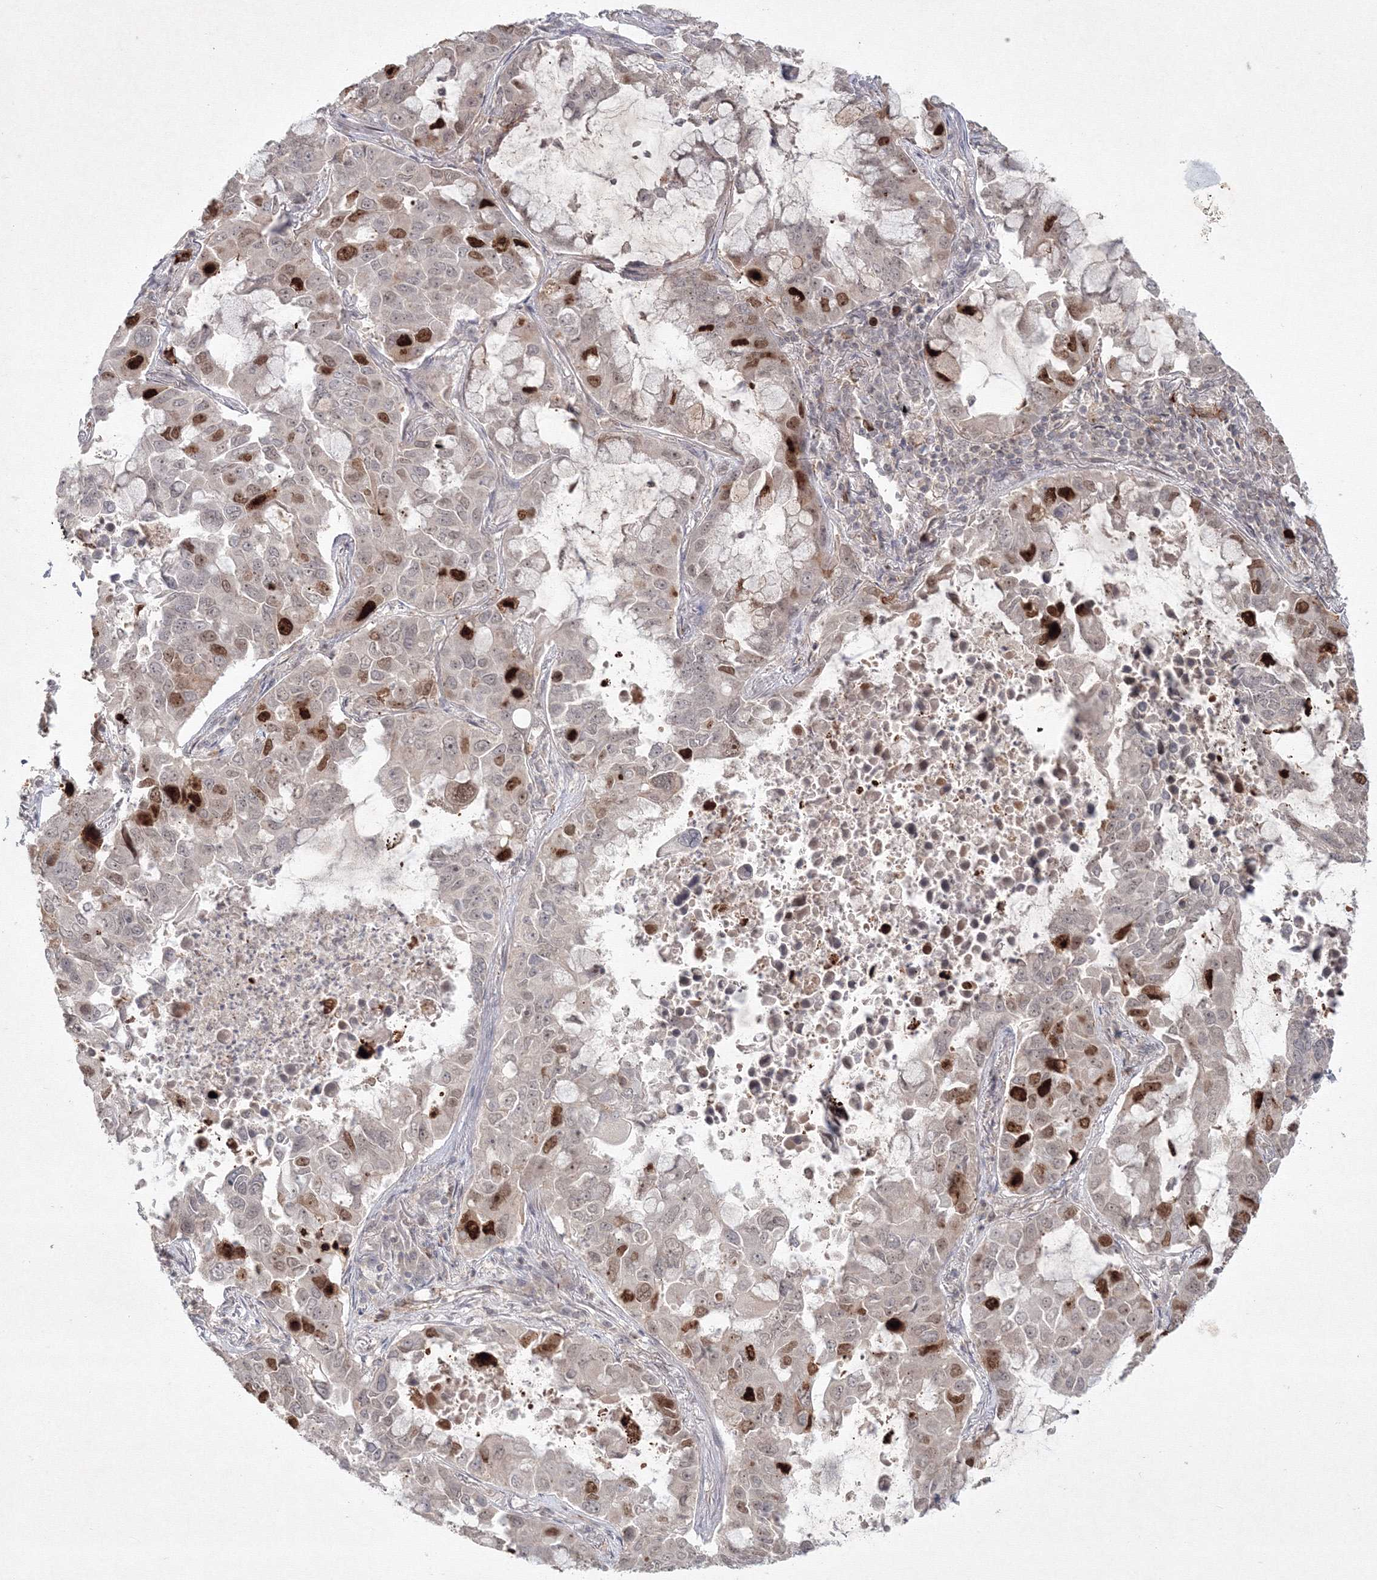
{"staining": {"intensity": "moderate", "quantity": "25%-75%", "location": "nuclear"}, "tissue": "lung cancer", "cell_type": "Tumor cells", "image_type": "cancer", "snomed": [{"axis": "morphology", "description": "Adenocarcinoma, NOS"}, {"axis": "topography", "description": "Lung"}], "caption": "Protein expression analysis of lung cancer (adenocarcinoma) demonstrates moderate nuclear expression in approximately 25%-75% of tumor cells.", "gene": "KIF20A", "patient": {"sex": "male", "age": 64}}